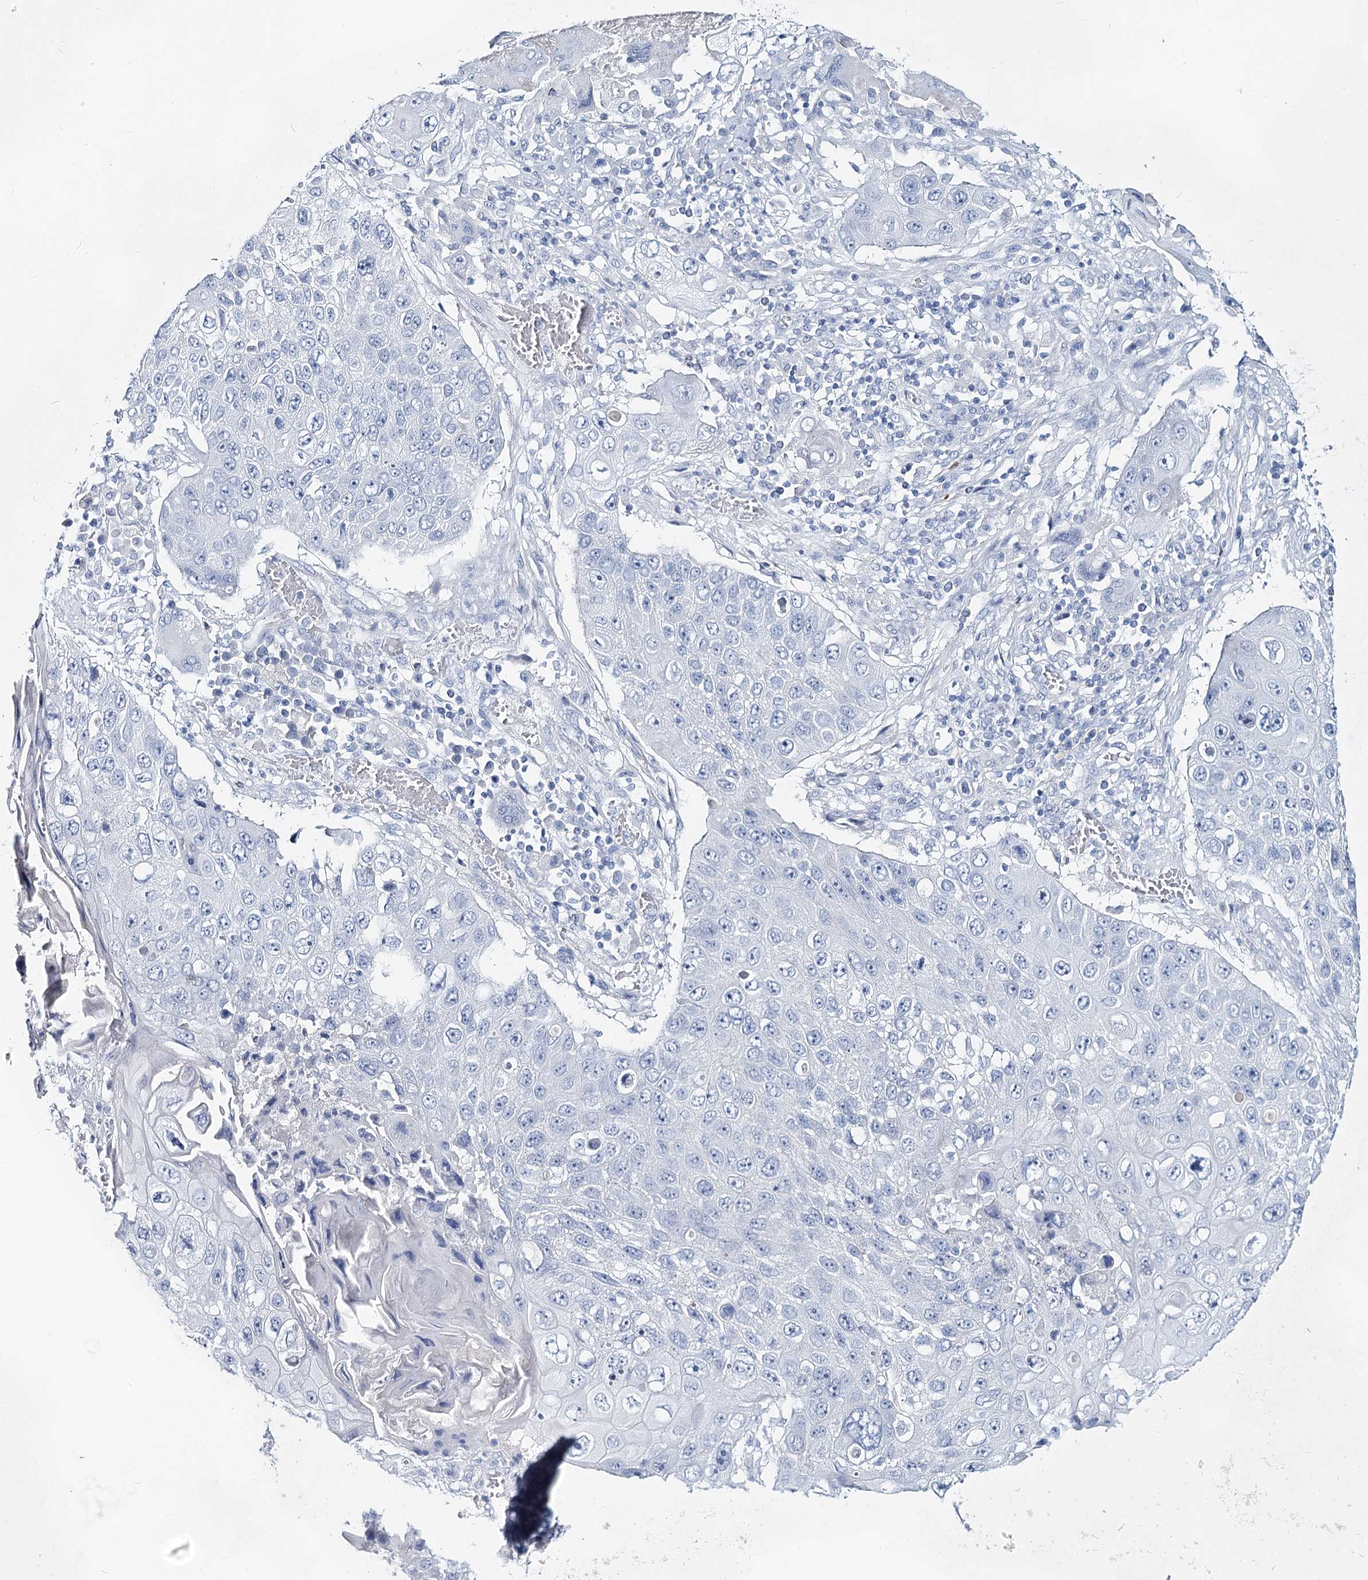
{"staining": {"intensity": "negative", "quantity": "none", "location": "none"}, "tissue": "lung cancer", "cell_type": "Tumor cells", "image_type": "cancer", "snomed": [{"axis": "morphology", "description": "Squamous cell carcinoma, NOS"}, {"axis": "topography", "description": "Lung"}], "caption": "Tumor cells show no significant protein expression in squamous cell carcinoma (lung).", "gene": "SLC17A2", "patient": {"sex": "male", "age": 61}}